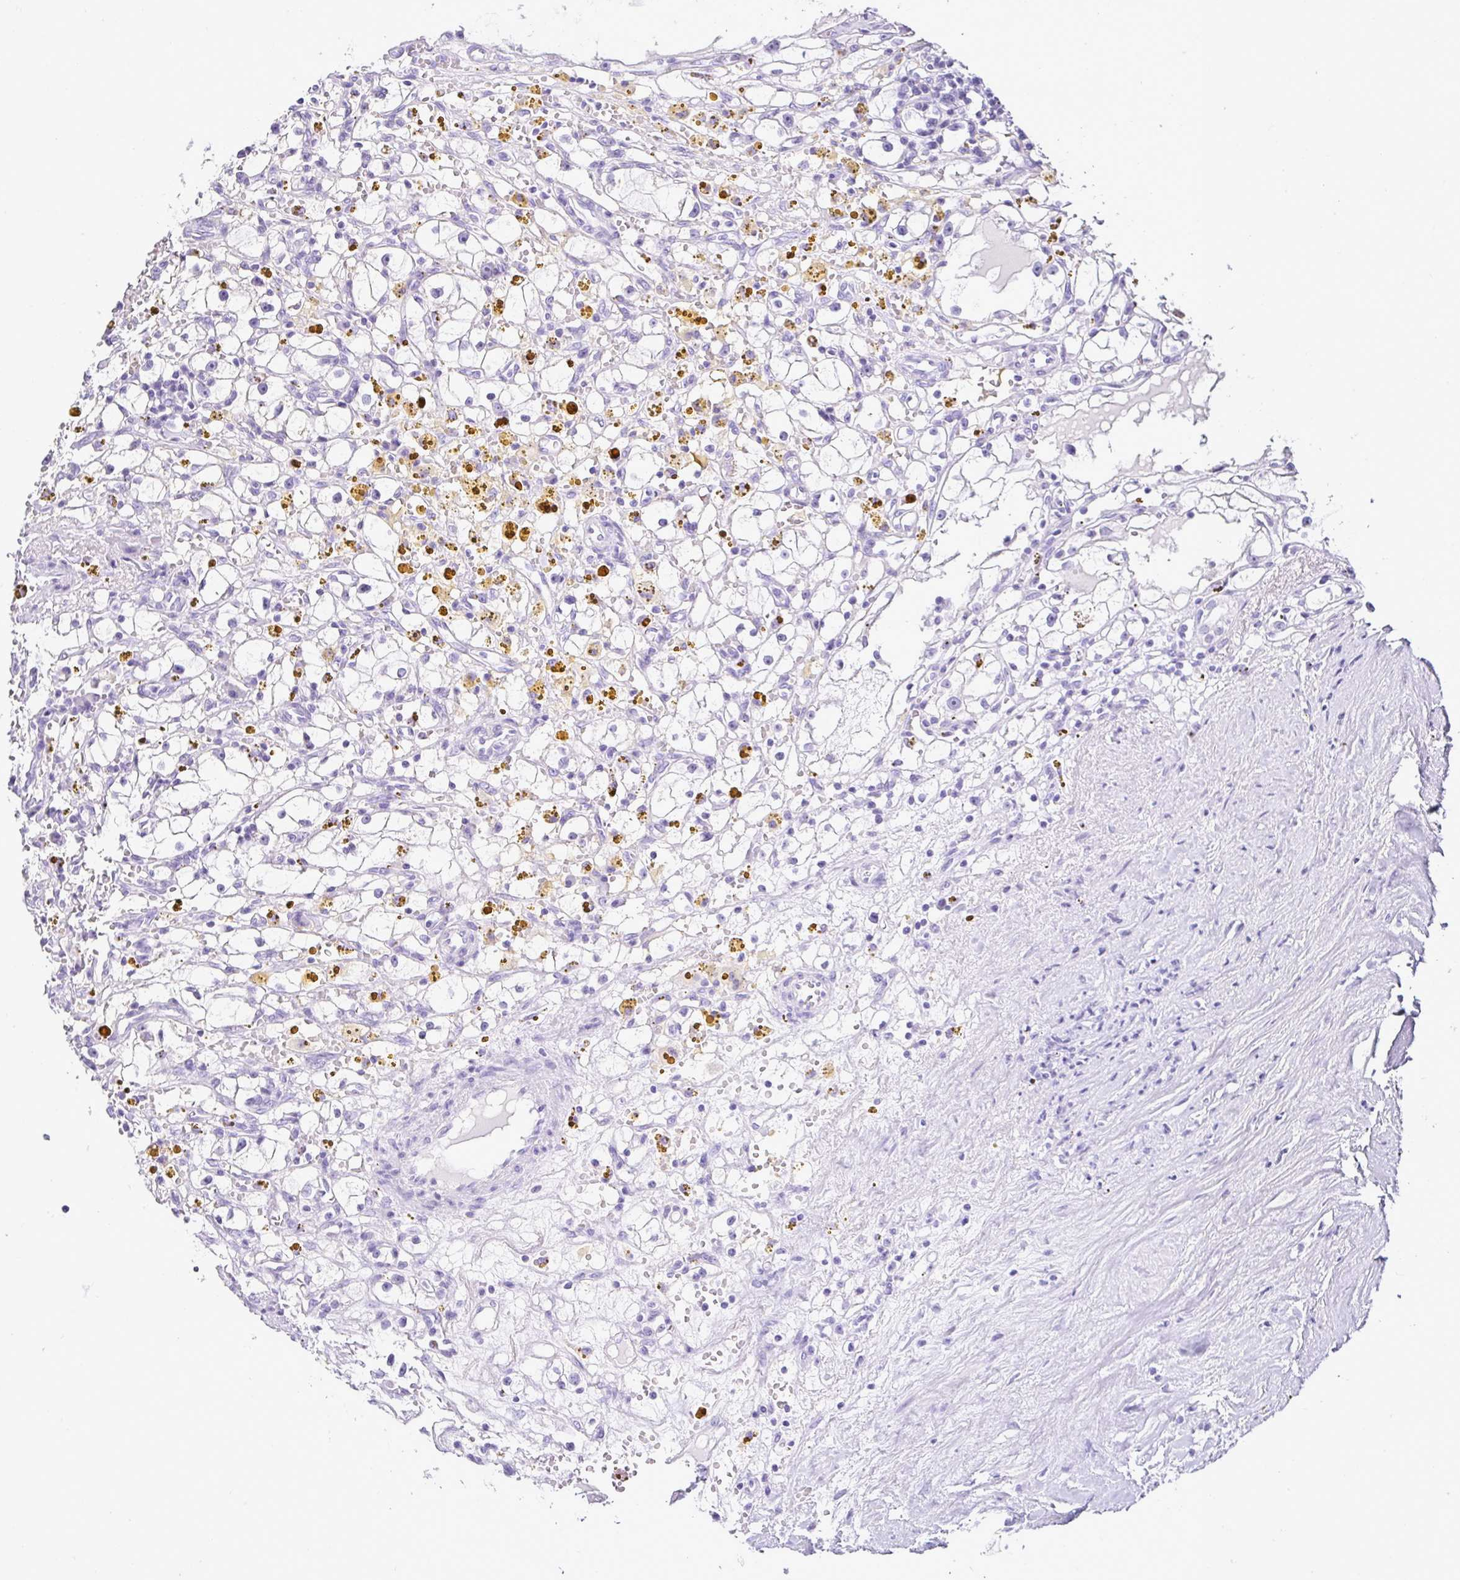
{"staining": {"intensity": "negative", "quantity": "none", "location": "none"}, "tissue": "renal cancer", "cell_type": "Tumor cells", "image_type": "cancer", "snomed": [{"axis": "morphology", "description": "Adenocarcinoma, NOS"}, {"axis": "topography", "description": "Kidney"}], "caption": "IHC image of adenocarcinoma (renal) stained for a protein (brown), which demonstrates no expression in tumor cells. (DAB immunohistochemistry with hematoxylin counter stain).", "gene": "SERPINB3", "patient": {"sex": "male", "age": 56}}